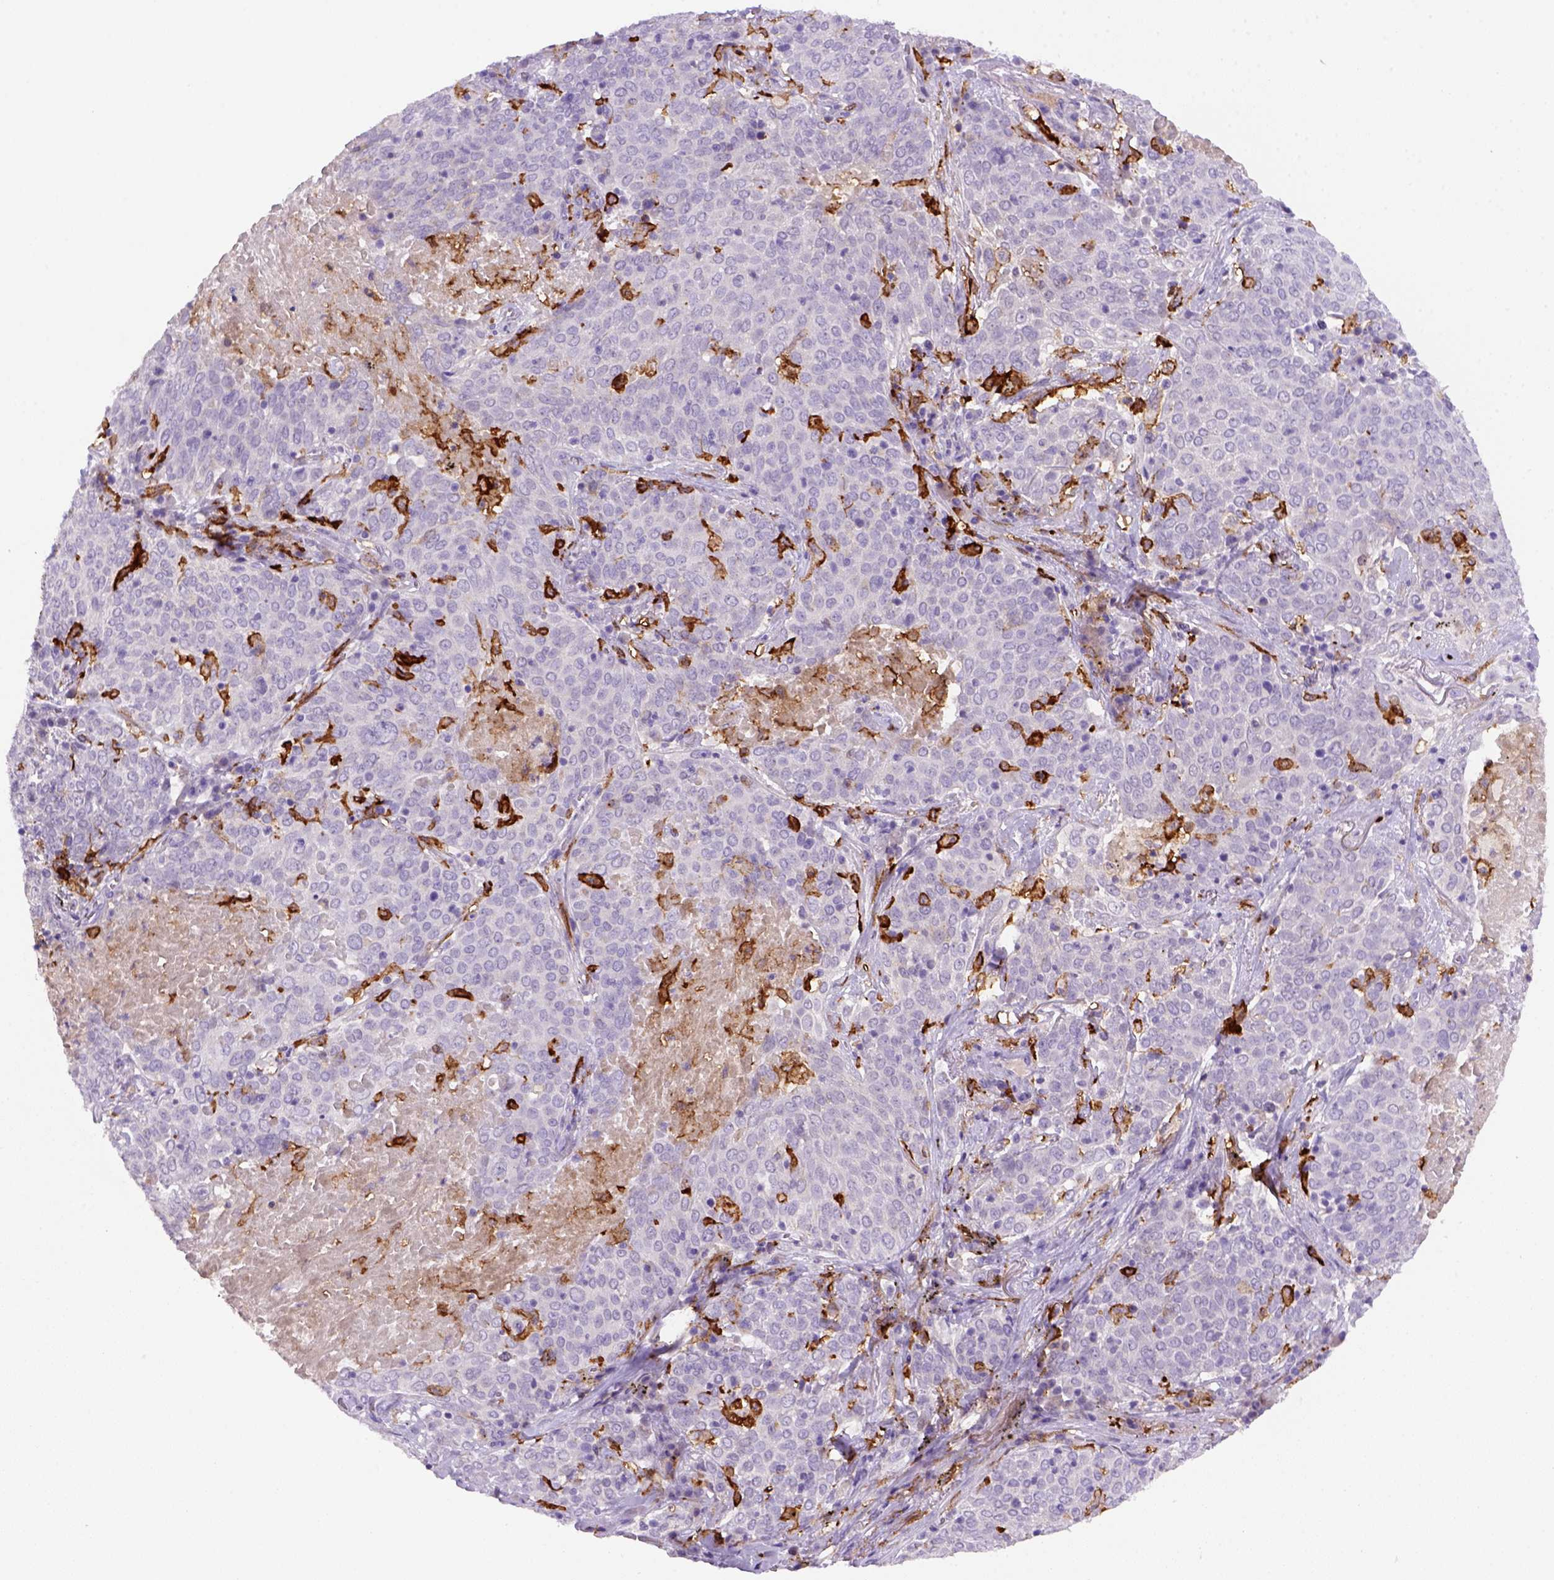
{"staining": {"intensity": "negative", "quantity": "none", "location": "none"}, "tissue": "lung cancer", "cell_type": "Tumor cells", "image_type": "cancer", "snomed": [{"axis": "morphology", "description": "Squamous cell carcinoma, NOS"}, {"axis": "topography", "description": "Lung"}], "caption": "Micrograph shows no significant protein staining in tumor cells of lung cancer. (Immunohistochemistry (ihc), brightfield microscopy, high magnification).", "gene": "CD14", "patient": {"sex": "male", "age": 82}}